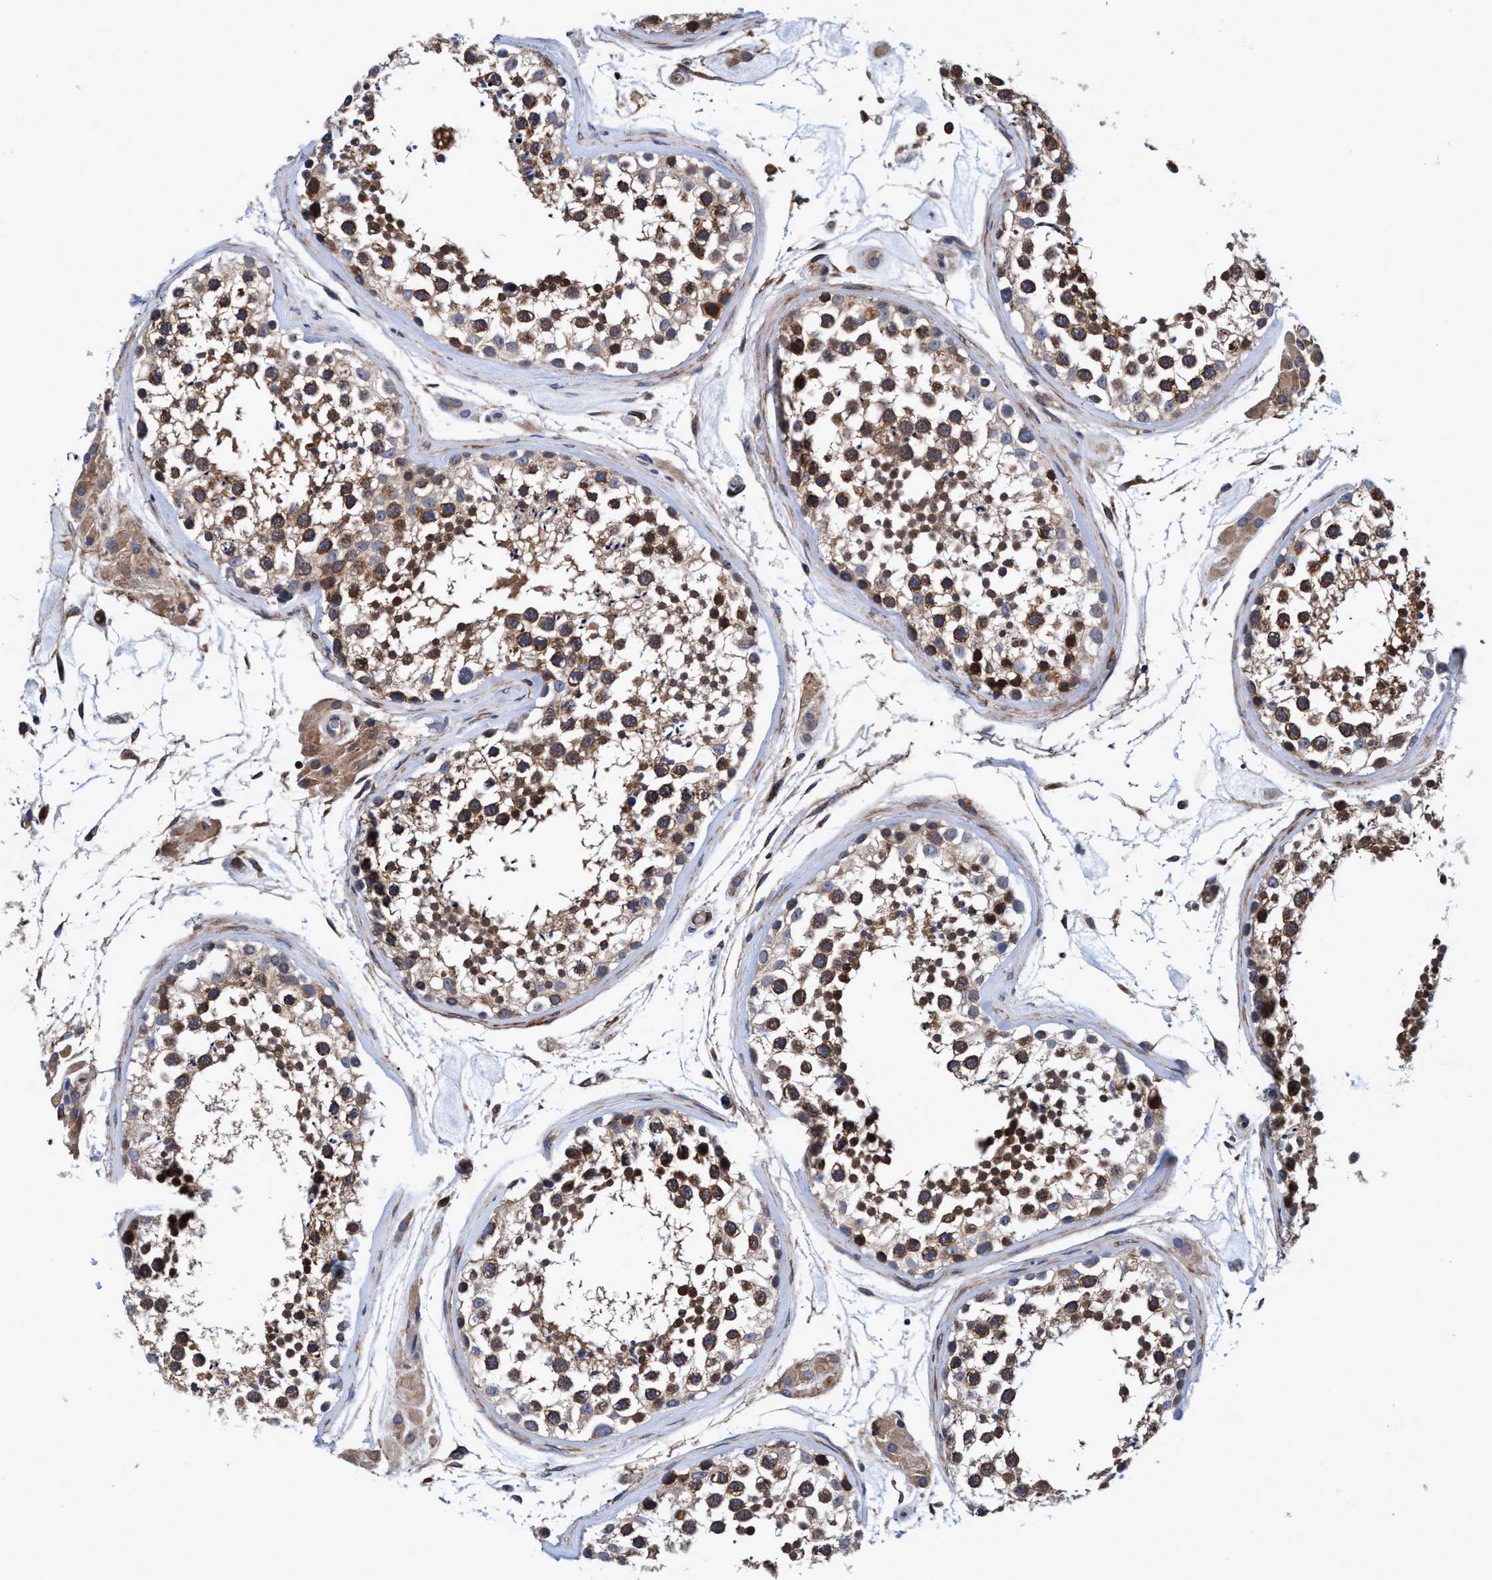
{"staining": {"intensity": "moderate", "quantity": ">75%", "location": "cytoplasmic/membranous"}, "tissue": "testis", "cell_type": "Cells in seminiferous ducts", "image_type": "normal", "snomed": [{"axis": "morphology", "description": "Normal tissue, NOS"}, {"axis": "topography", "description": "Testis"}], "caption": "Protein expression by immunohistochemistry (IHC) demonstrates moderate cytoplasmic/membranous expression in approximately >75% of cells in seminiferous ducts in normal testis.", "gene": "CALCOCO2", "patient": {"sex": "male", "age": 46}}